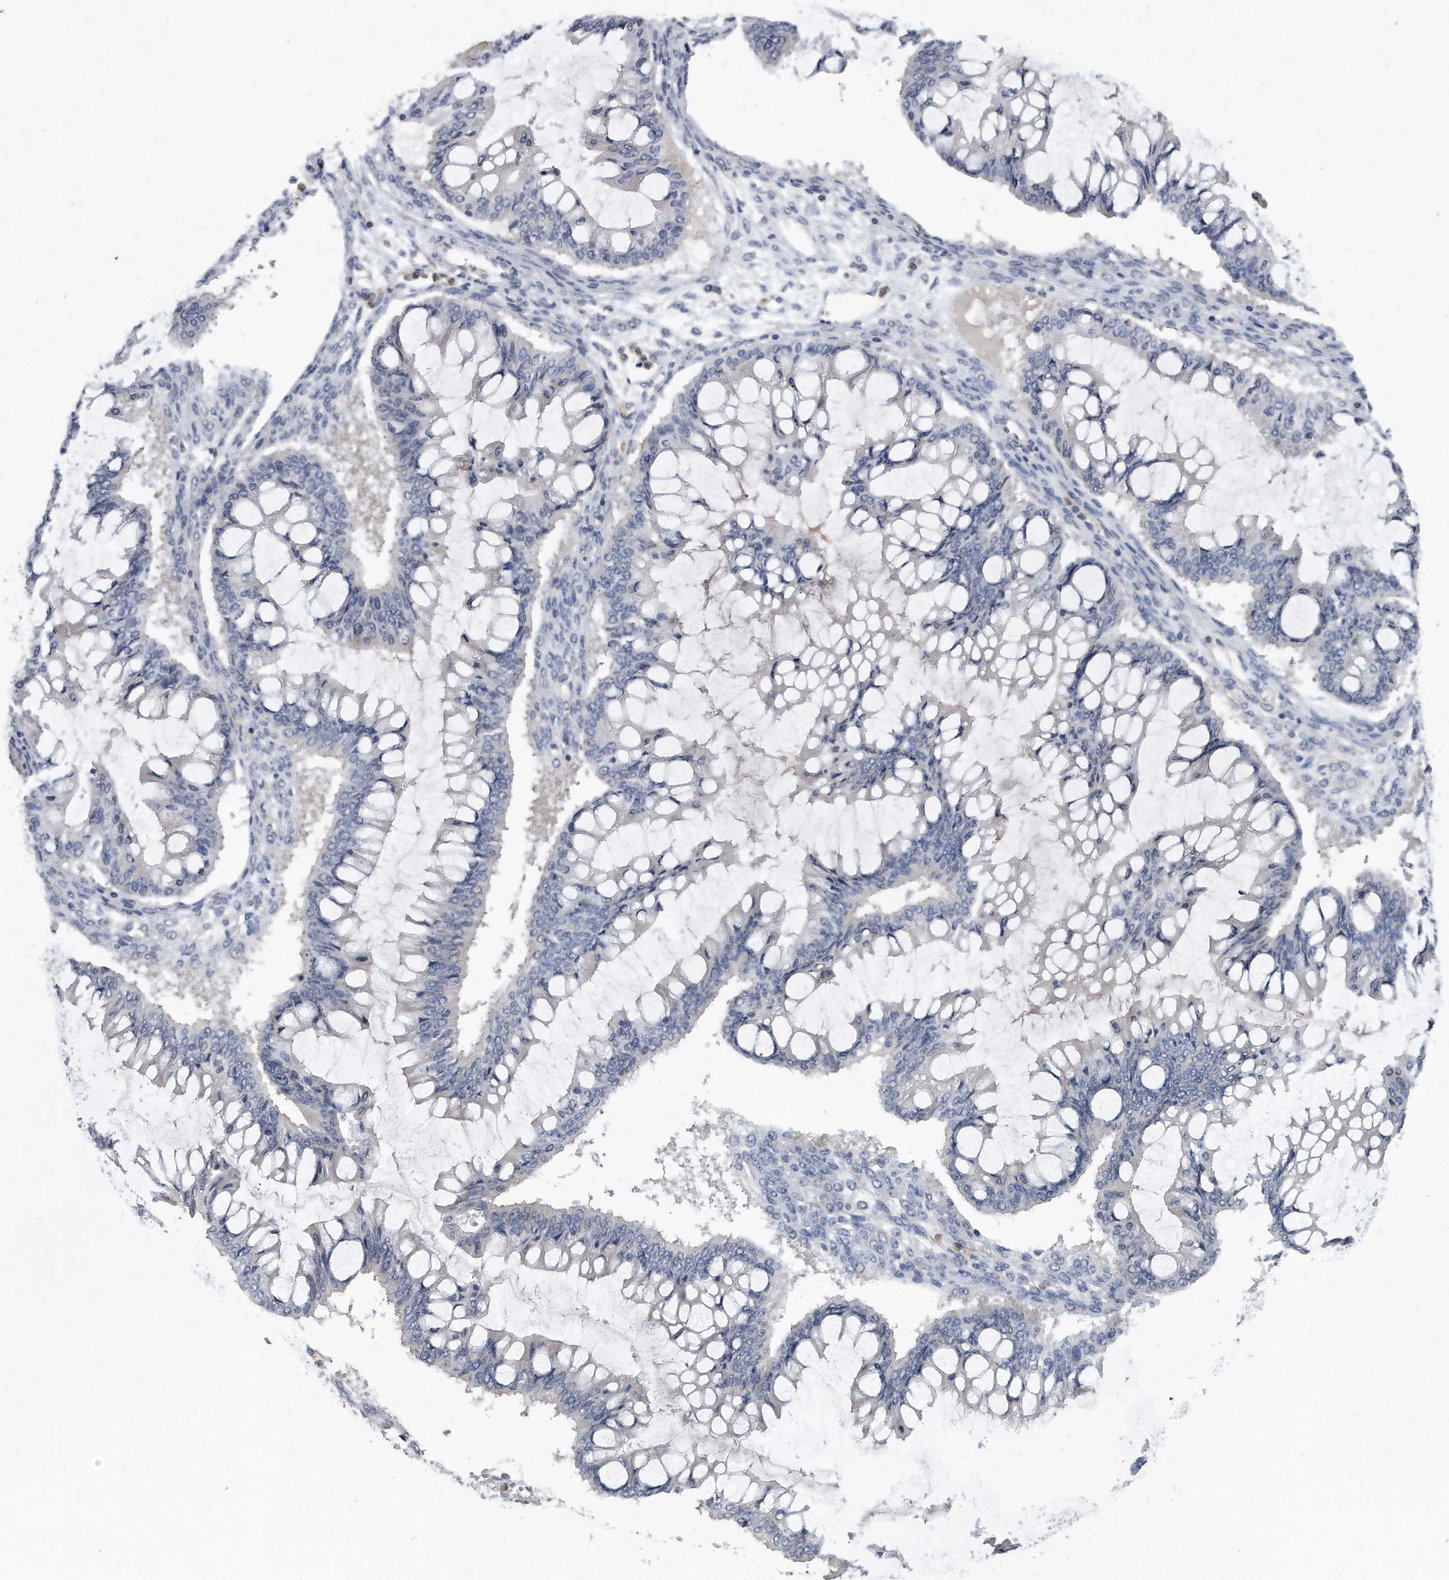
{"staining": {"intensity": "negative", "quantity": "none", "location": "none"}, "tissue": "ovarian cancer", "cell_type": "Tumor cells", "image_type": "cancer", "snomed": [{"axis": "morphology", "description": "Cystadenocarcinoma, mucinous, NOS"}, {"axis": "topography", "description": "Ovary"}], "caption": "A high-resolution micrograph shows immunohistochemistry staining of ovarian mucinous cystadenocarcinoma, which reveals no significant staining in tumor cells.", "gene": "HOMER3", "patient": {"sex": "female", "age": 73}}